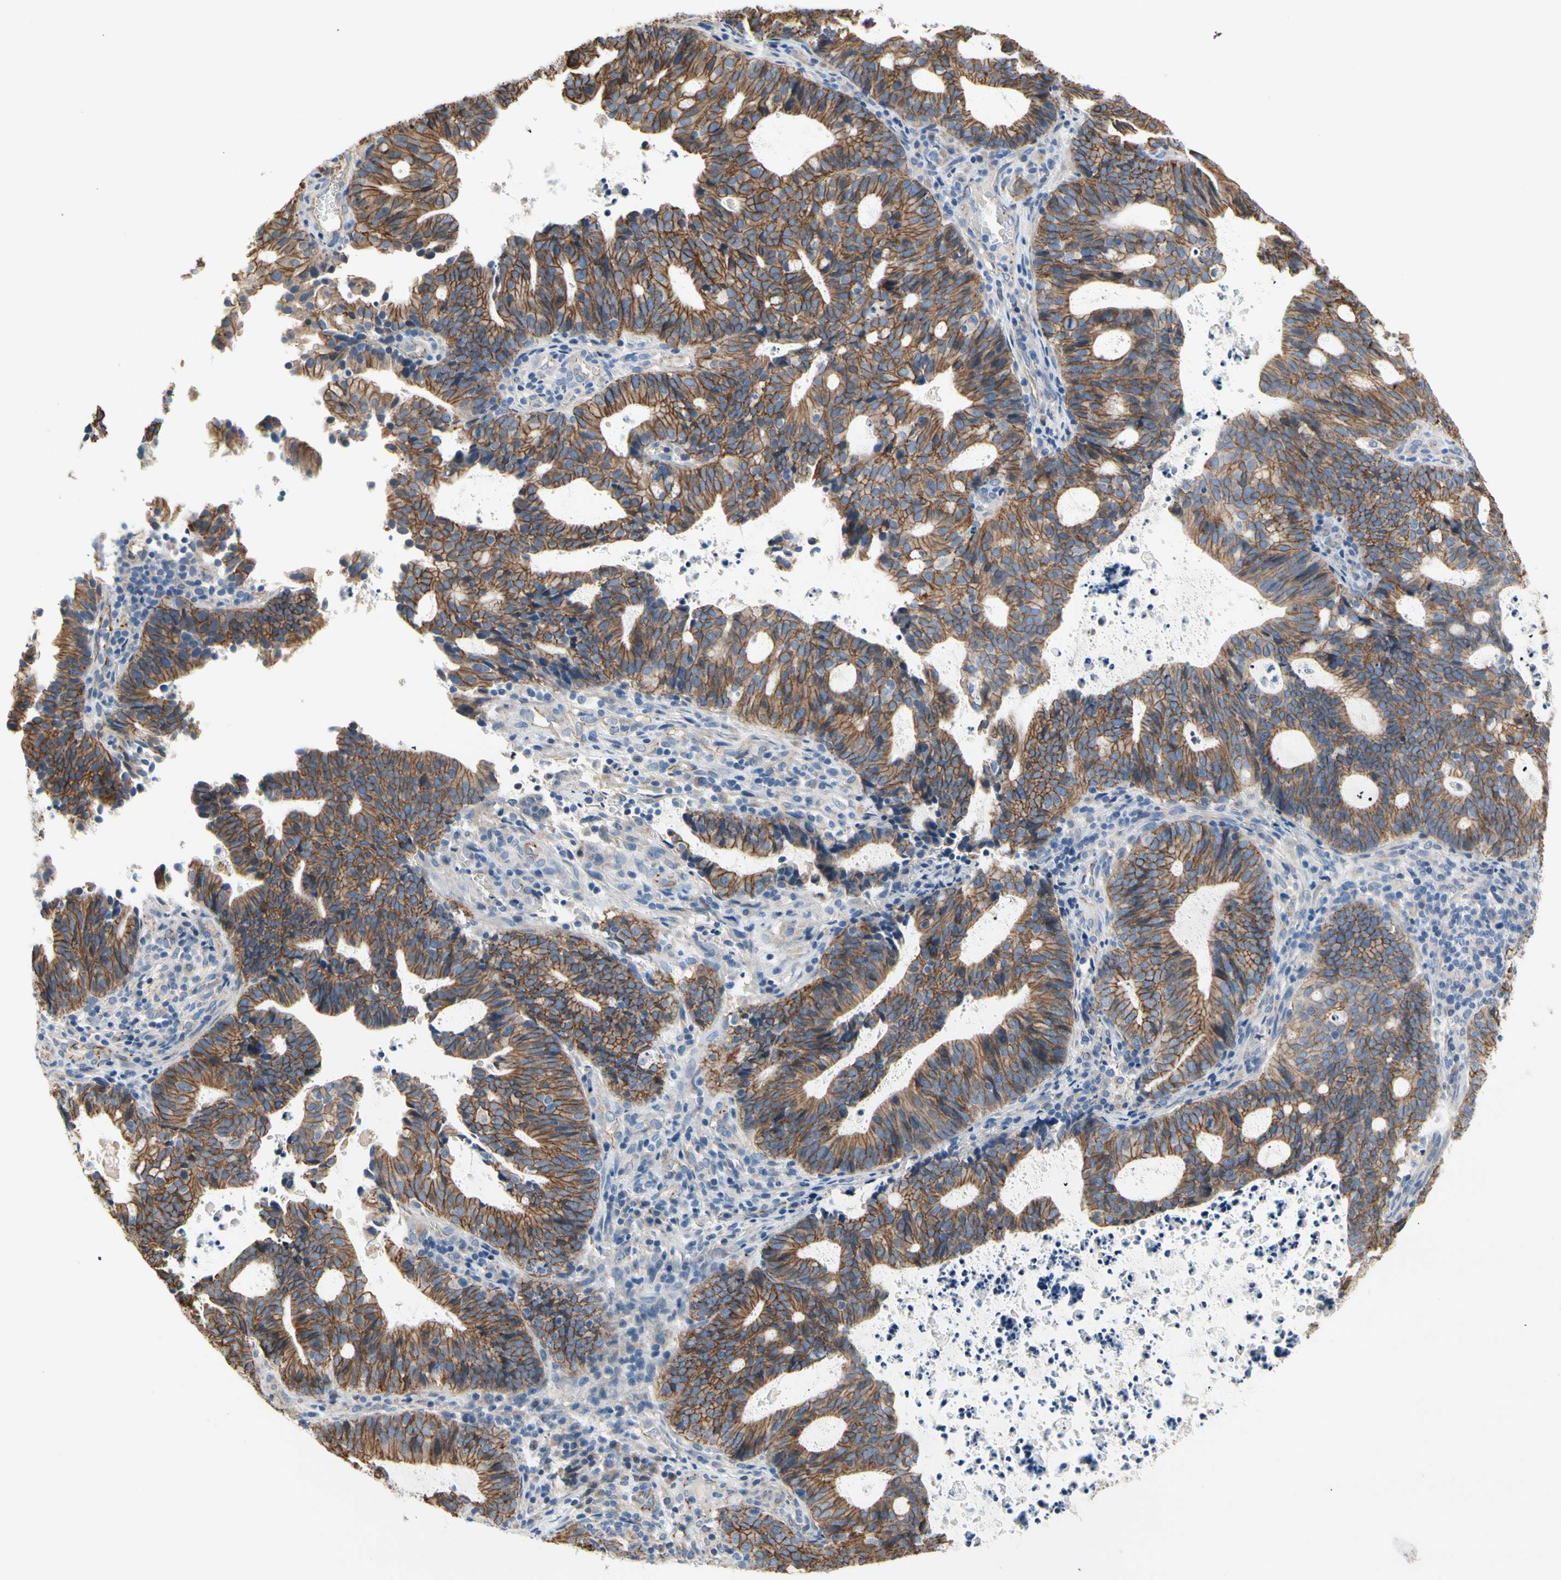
{"staining": {"intensity": "moderate", "quantity": "25%-75%", "location": "cytoplasmic/membranous"}, "tissue": "endometrial cancer", "cell_type": "Tumor cells", "image_type": "cancer", "snomed": [{"axis": "morphology", "description": "Adenocarcinoma, NOS"}, {"axis": "topography", "description": "Uterus"}], "caption": "Immunohistochemical staining of human endometrial cancer reveals medium levels of moderate cytoplasmic/membranous expression in about 25%-75% of tumor cells.", "gene": "LGR6", "patient": {"sex": "female", "age": 83}}